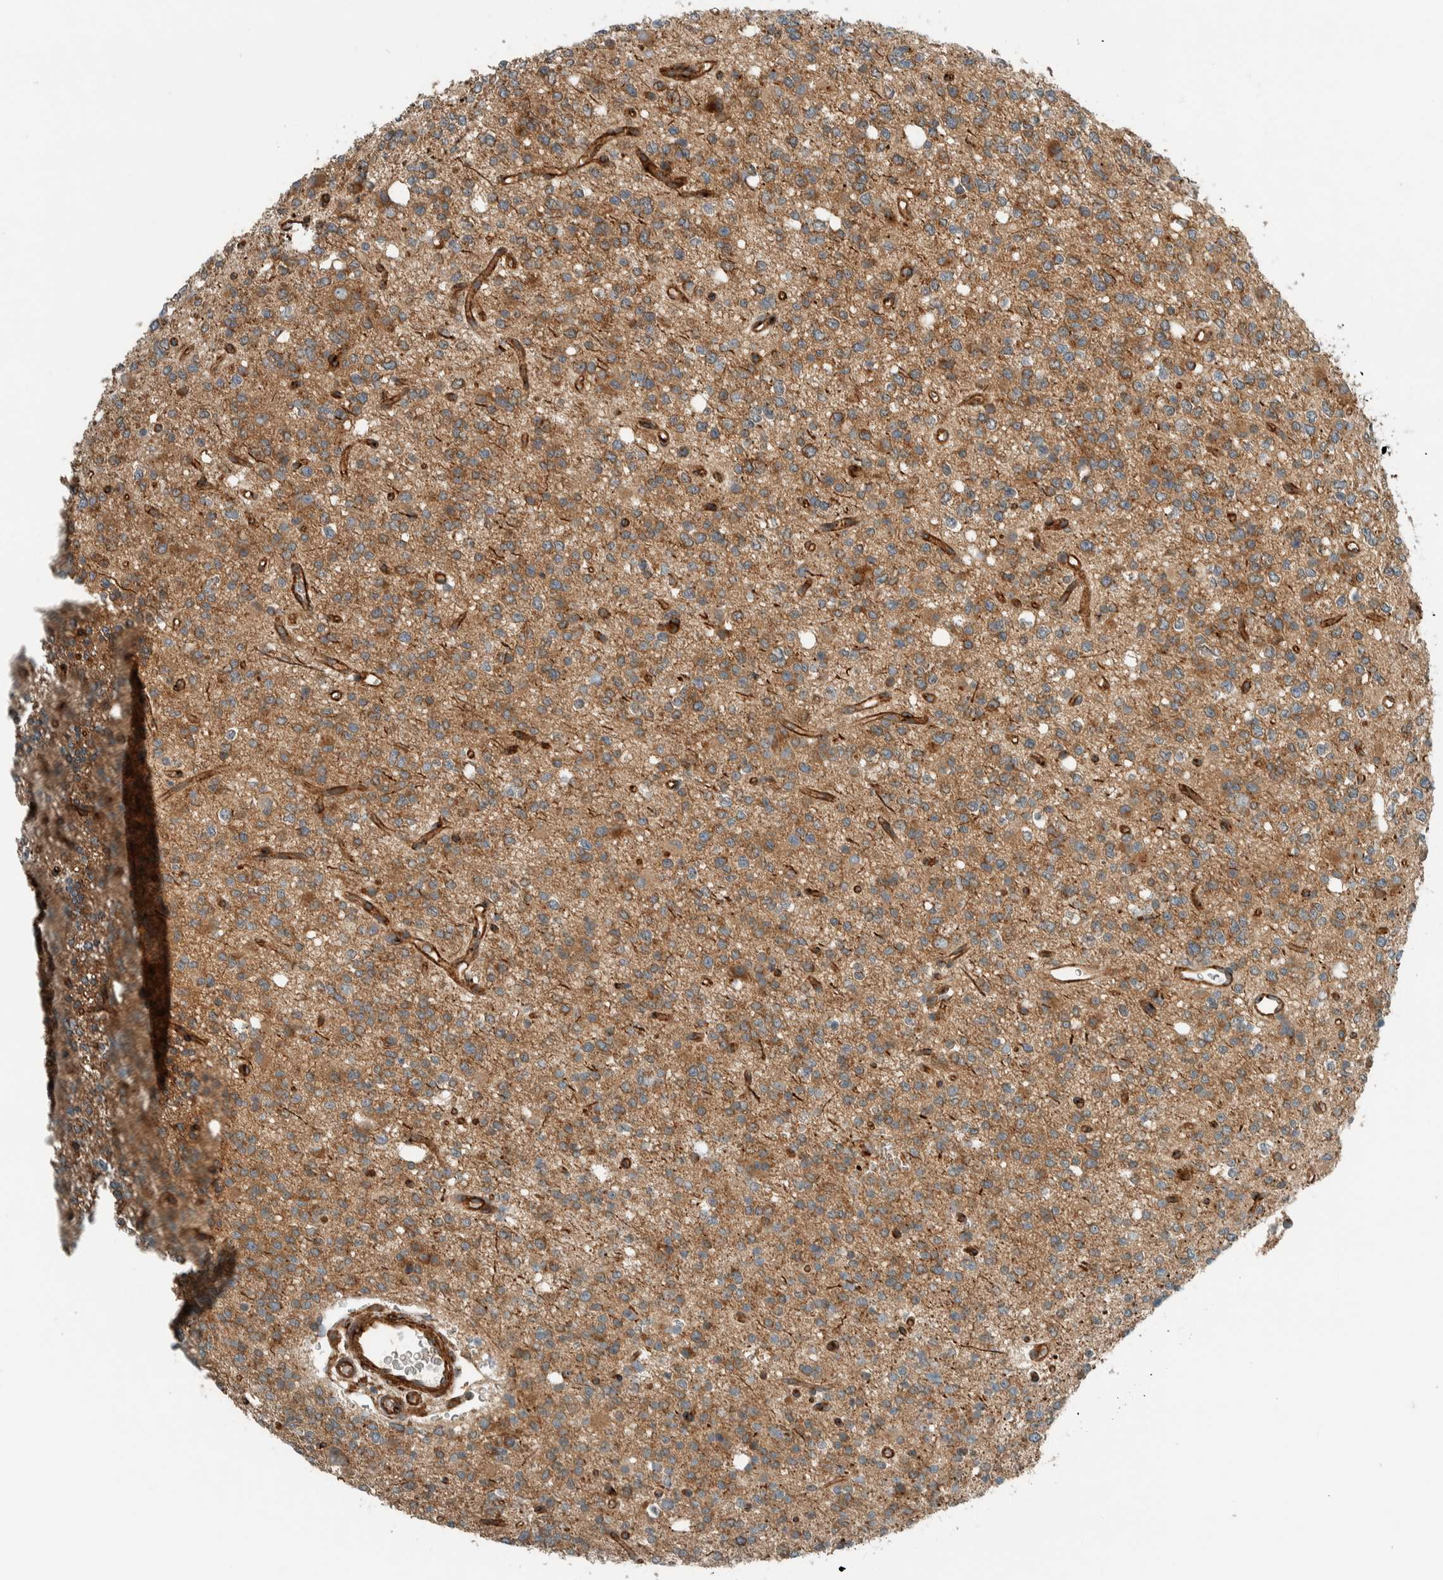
{"staining": {"intensity": "moderate", "quantity": ">75%", "location": "cytoplasmic/membranous"}, "tissue": "glioma", "cell_type": "Tumor cells", "image_type": "cancer", "snomed": [{"axis": "morphology", "description": "Glioma, malignant, High grade"}, {"axis": "topography", "description": "Brain"}], "caption": "A photomicrograph of high-grade glioma (malignant) stained for a protein reveals moderate cytoplasmic/membranous brown staining in tumor cells.", "gene": "EXOC7", "patient": {"sex": "female", "age": 62}}